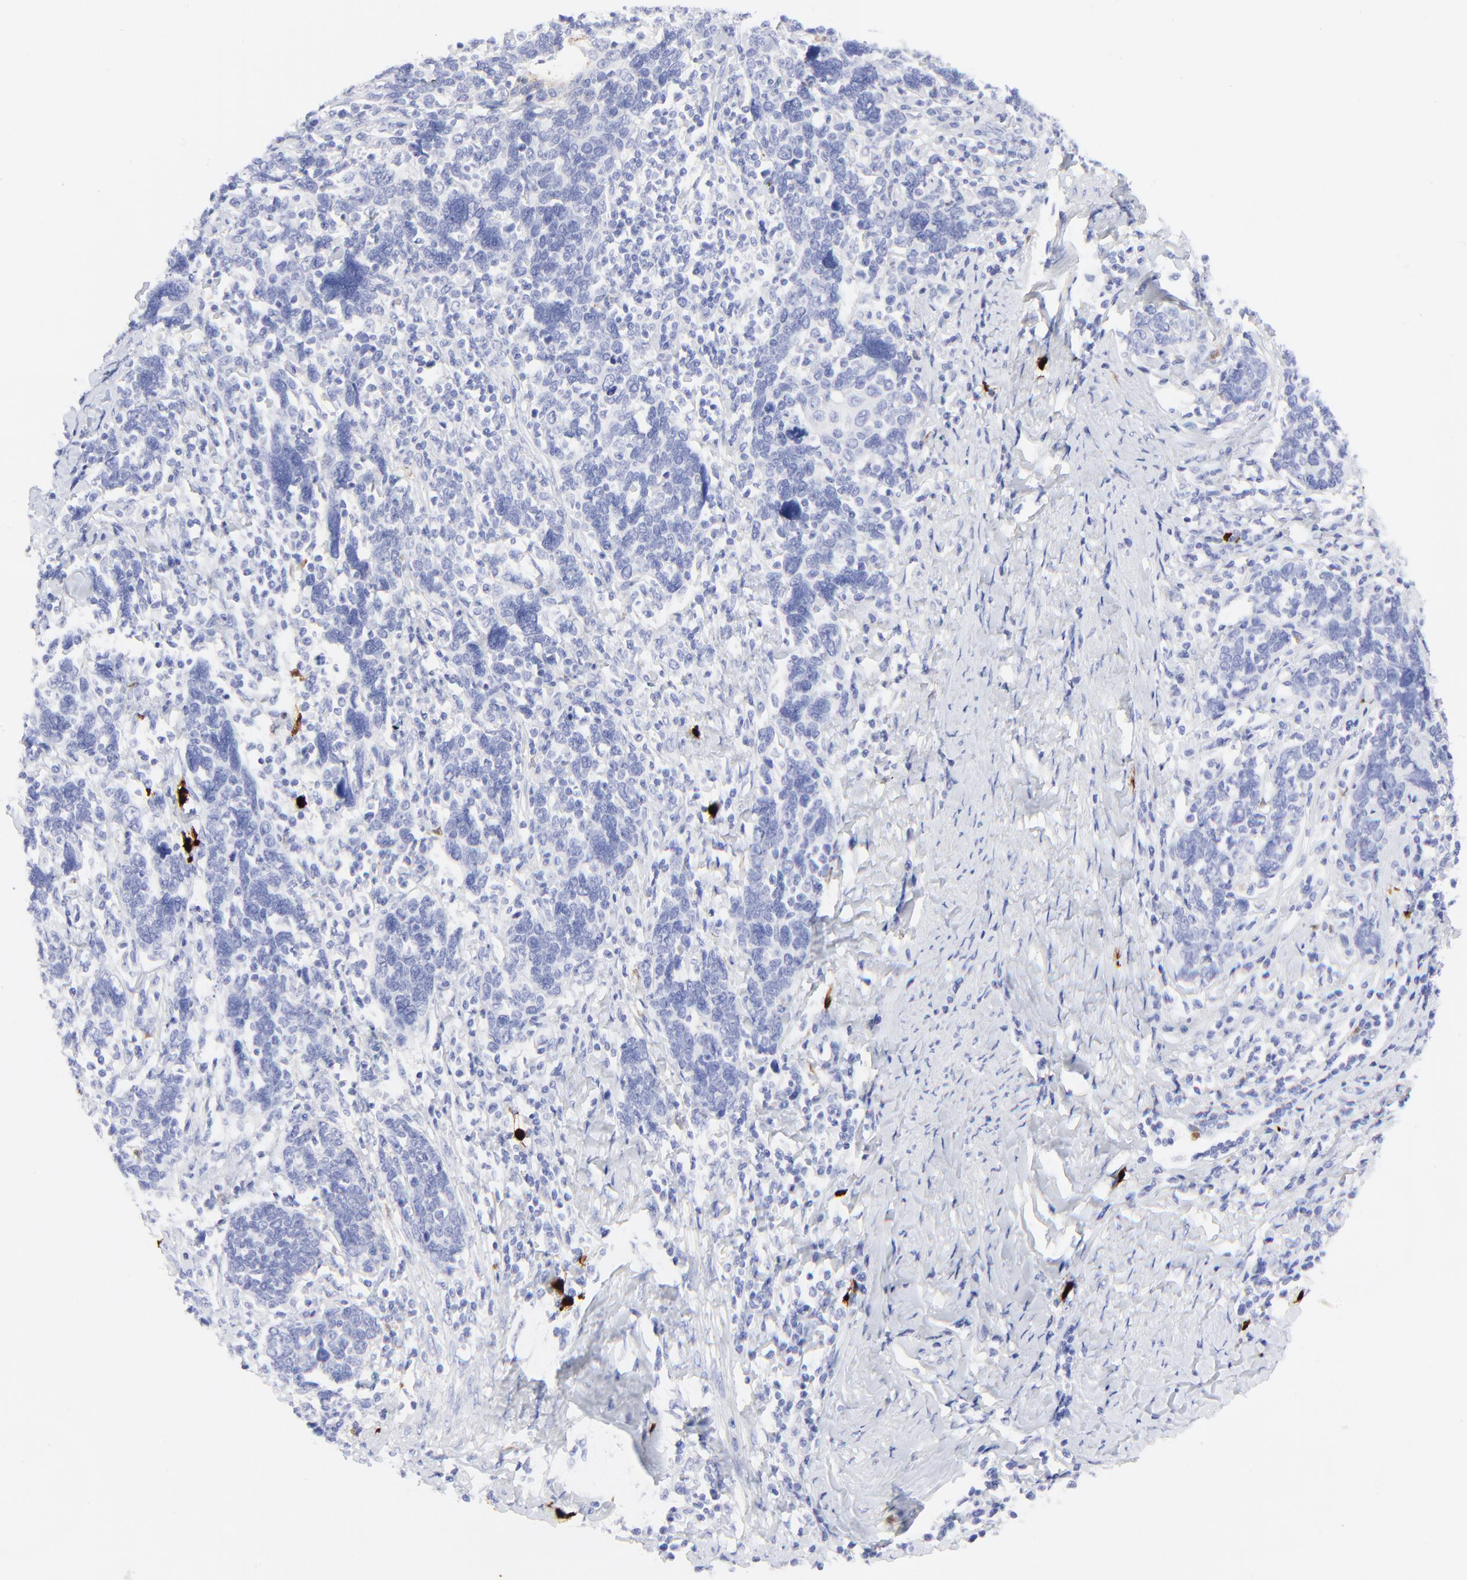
{"staining": {"intensity": "negative", "quantity": "none", "location": "none"}, "tissue": "cervical cancer", "cell_type": "Tumor cells", "image_type": "cancer", "snomed": [{"axis": "morphology", "description": "Squamous cell carcinoma, NOS"}, {"axis": "topography", "description": "Cervix"}], "caption": "DAB immunohistochemical staining of human cervical squamous cell carcinoma reveals no significant staining in tumor cells.", "gene": "S100A12", "patient": {"sex": "female", "age": 41}}